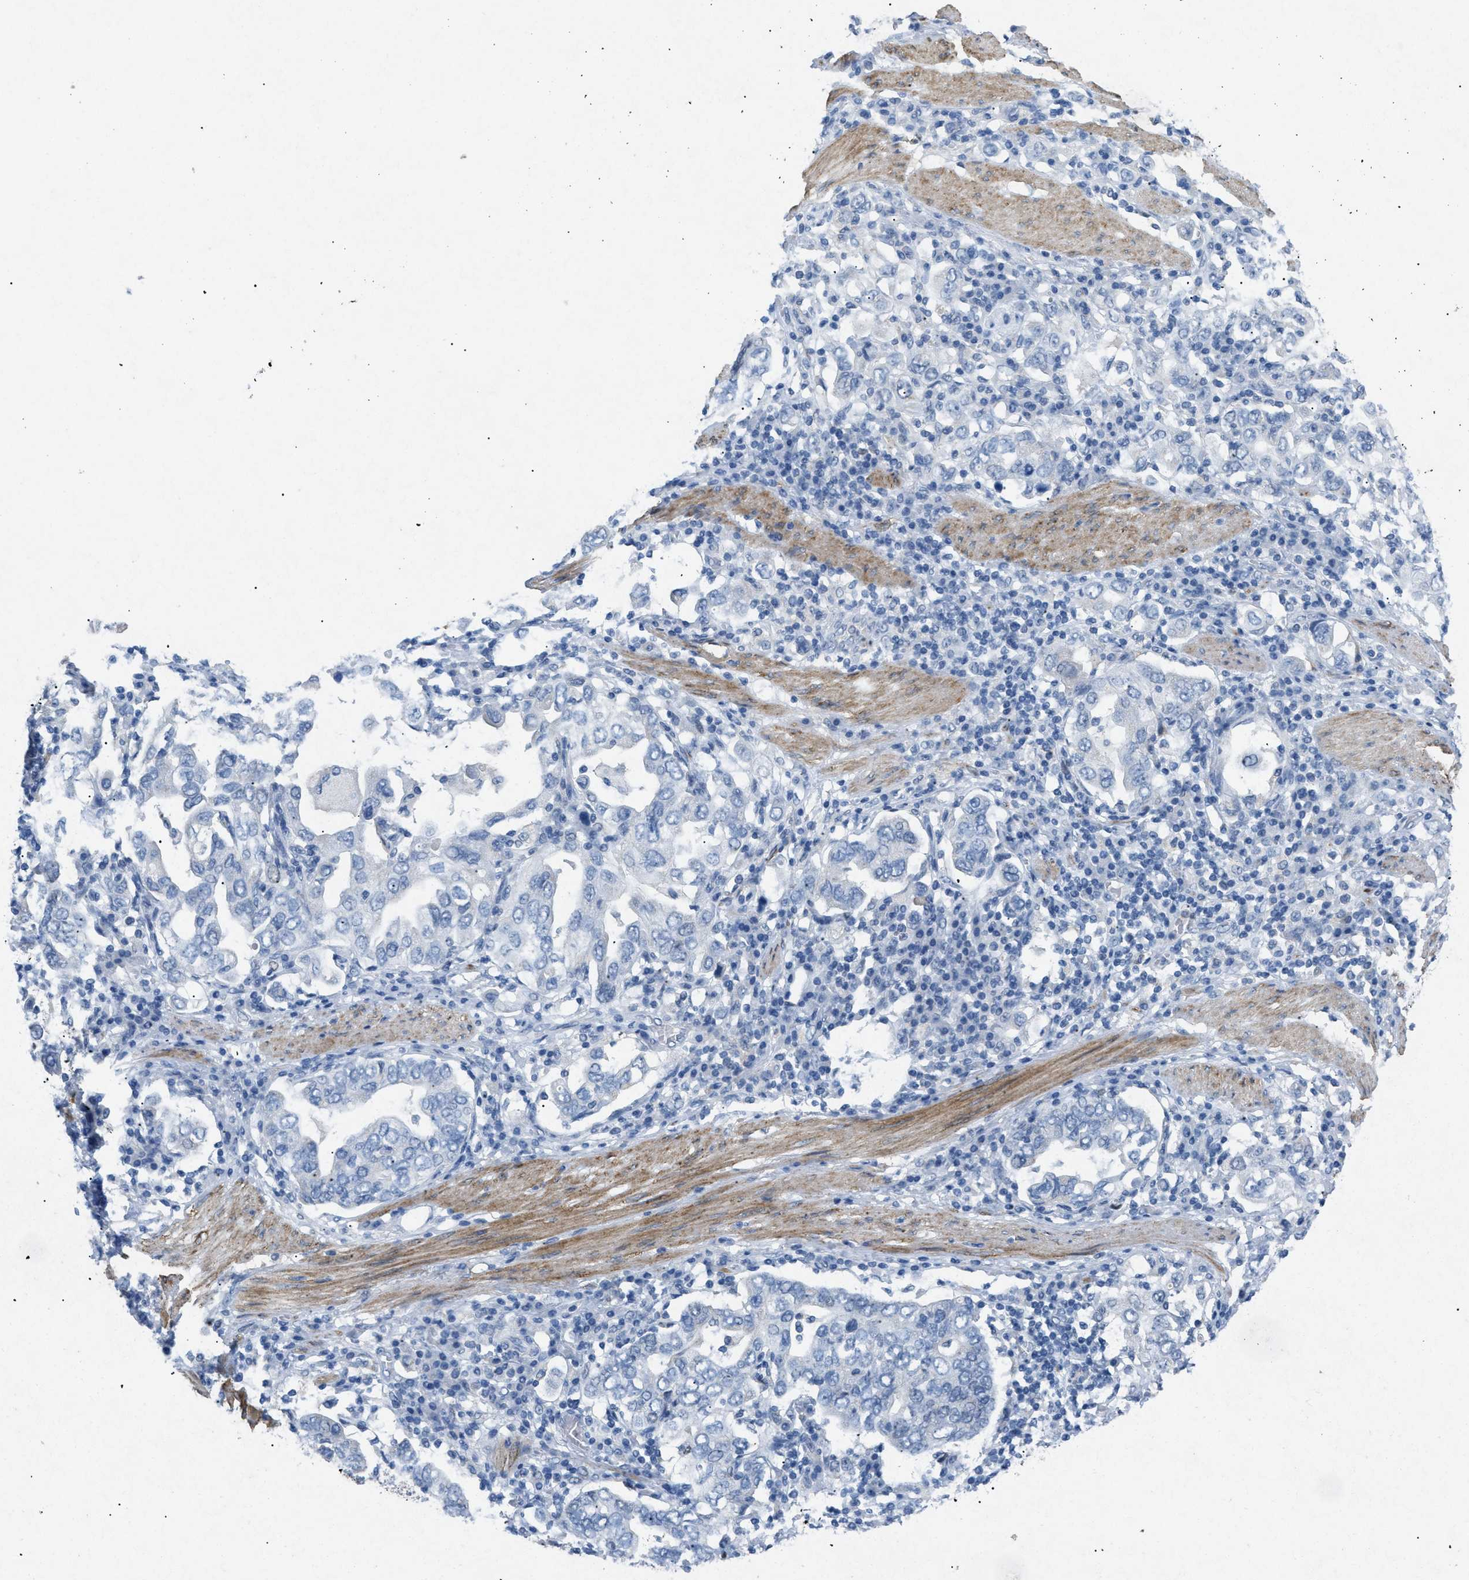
{"staining": {"intensity": "negative", "quantity": "none", "location": "none"}, "tissue": "stomach cancer", "cell_type": "Tumor cells", "image_type": "cancer", "snomed": [{"axis": "morphology", "description": "Adenocarcinoma, NOS"}, {"axis": "topography", "description": "Stomach, upper"}], "caption": "A high-resolution histopathology image shows IHC staining of adenocarcinoma (stomach), which displays no significant staining in tumor cells.", "gene": "TASOR", "patient": {"sex": "male", "age": 62}}